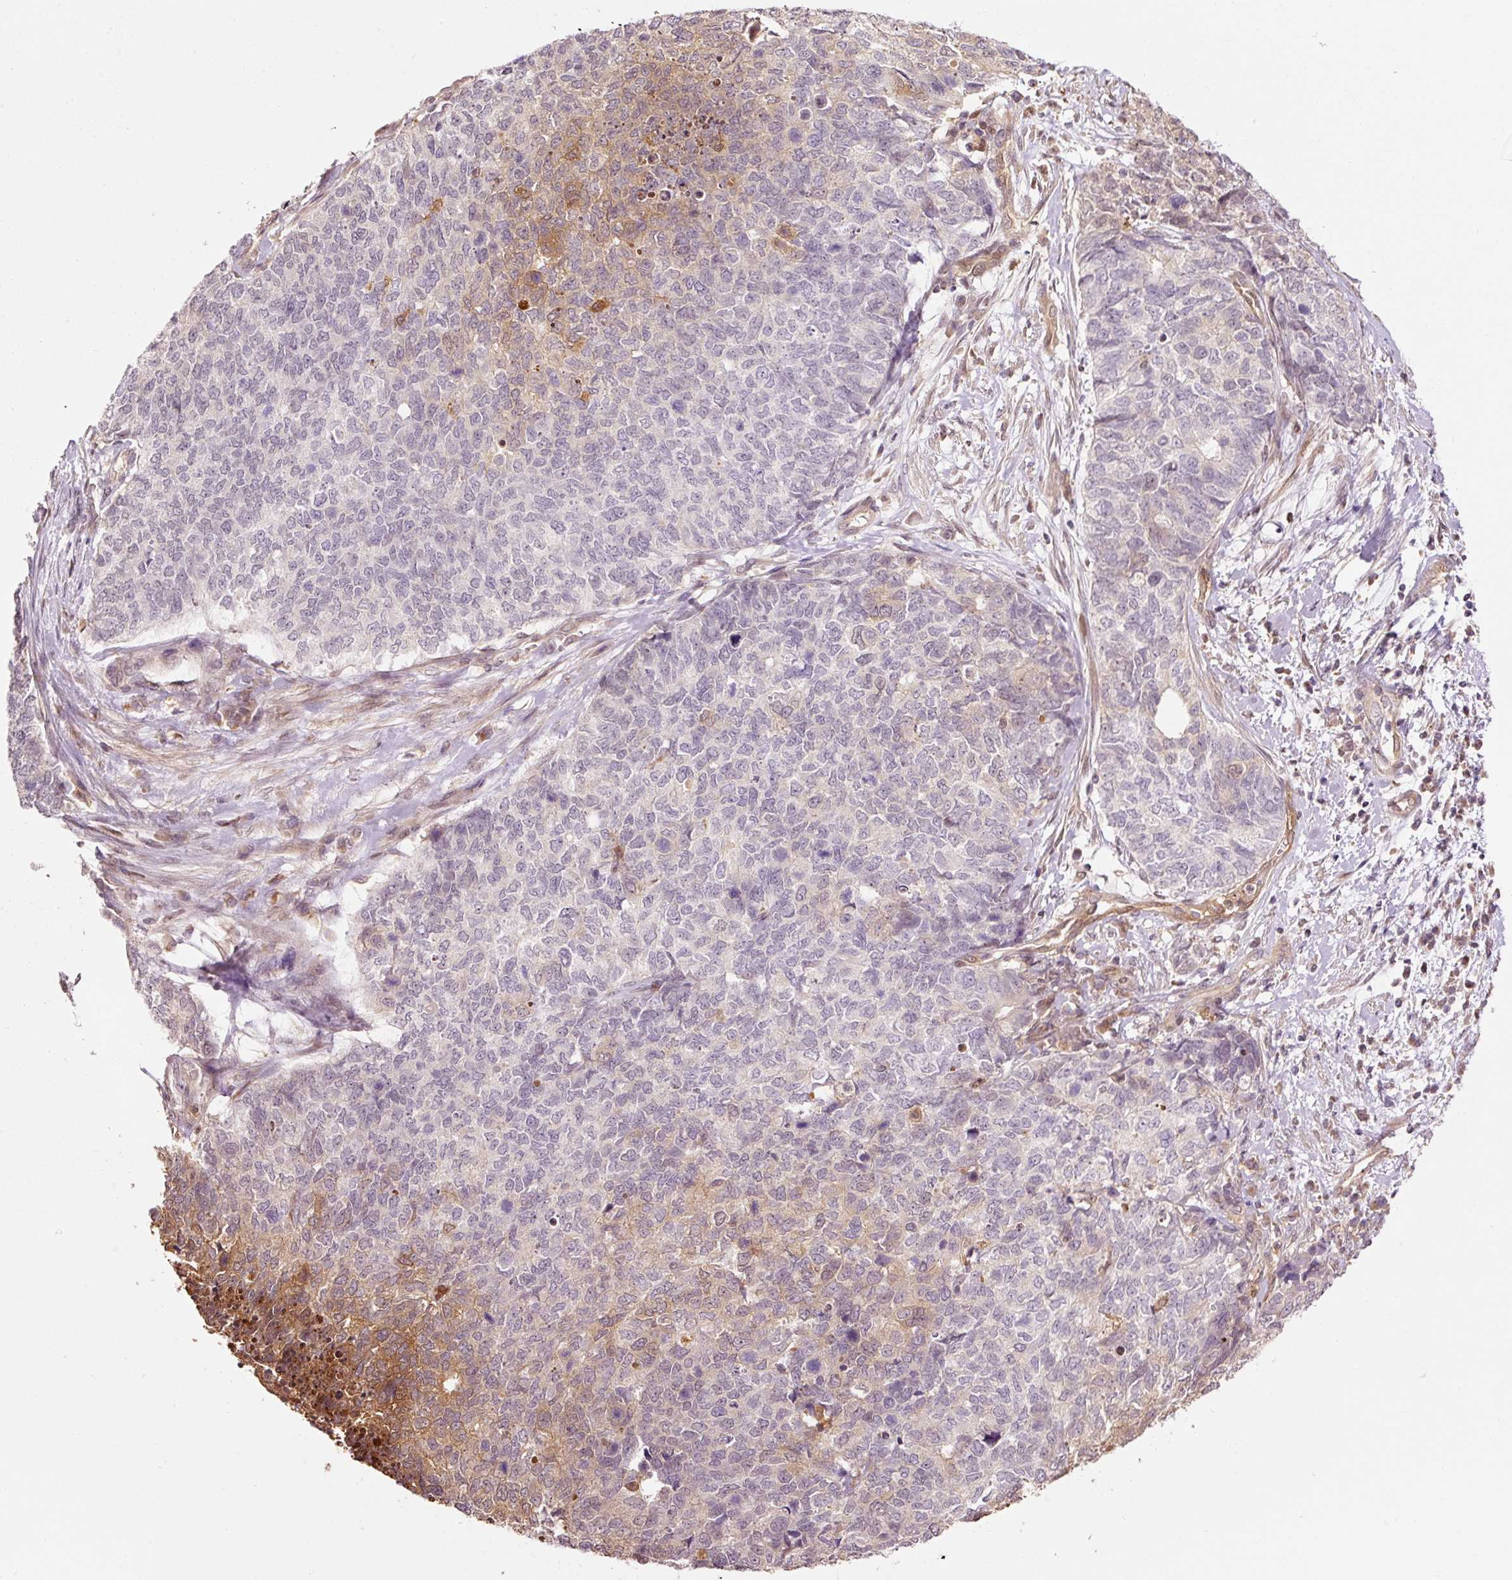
{"staining": {"intensity": "moderate", "quantity": "25%-75%", "location": "cytoplasmic/membranous,nuclear"}, "tissue": "cervical cancer", "cell_type": "Tumor cells", "image_type": "cancer", "snomed": [{"axis": "morphology", "description": "Squamous cell carcinoma, NOS"}, {"axis": "topography", "description": "Cervix"}], "caption": "This is an image of immunohistochemistry staining of cervical squamous cell carcinoma, which shows moderate staining in the cytoplasmic/membranous and nuclear of tumor cells.", "gene": "FBXL14", "patient": {"sex": "female", "age": 63}}